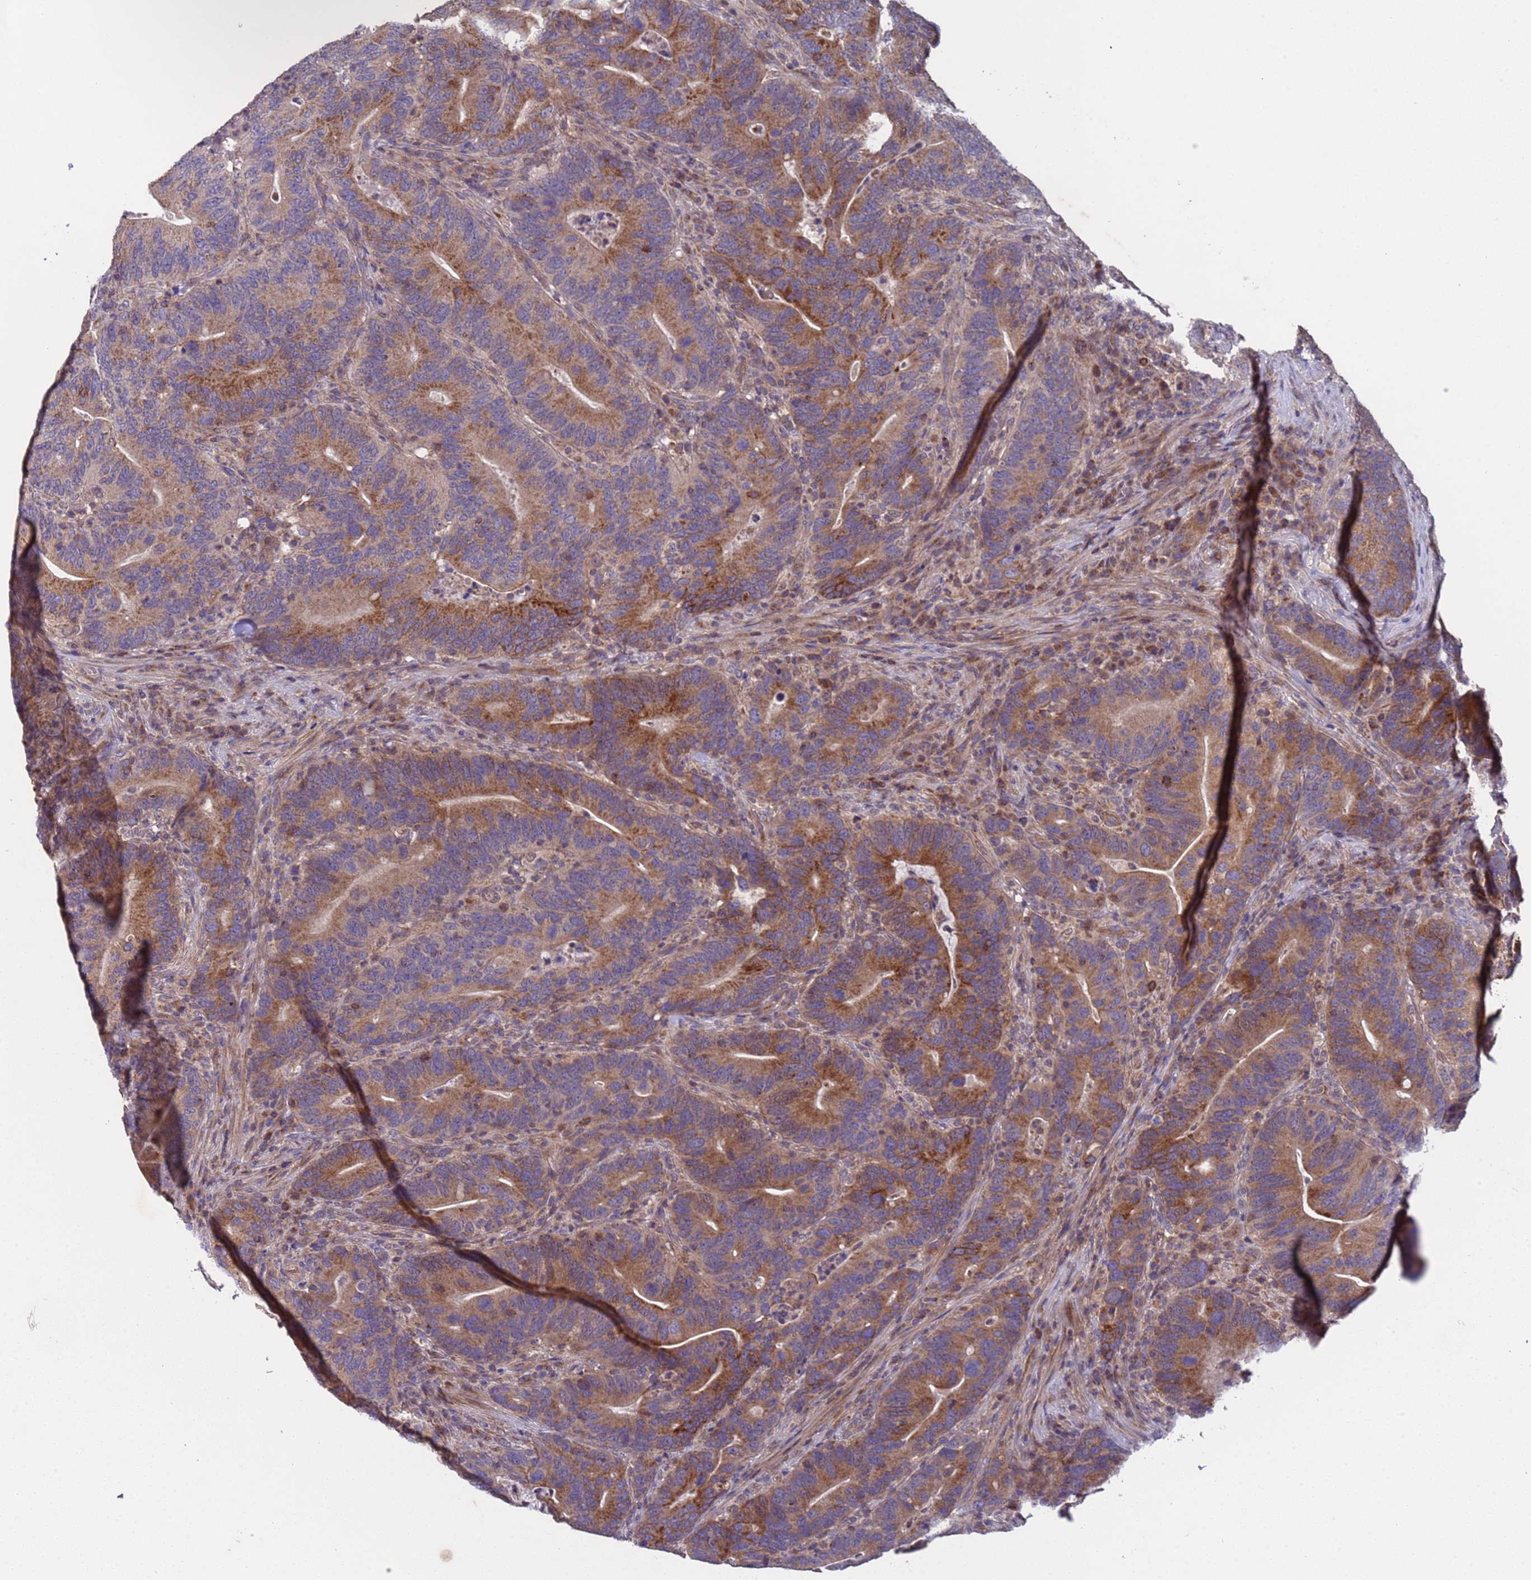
{"staining": {"intensity": "moderate", "quantity": ">75%", "location": "cytoplasmic/membranous"}, "tissue": "colorectal cancer", "cell_type": "Tumor cells", "image_type": "cancer", "snomed": [{"axis": "morphology", "description": "Adenocarcinoma, NOS"}, {"axis": "topography", "description": "Colon"}], "caption": "An IHC histopathology image of tumor tissue is shown. Protein staining in brown shows moderate cytoplasmic/membranous positivity in adenocarcinoma (colorectal) within tumor cells.", "gene": "ACAD8", "patient": {"sex": "female", "age": 66}}